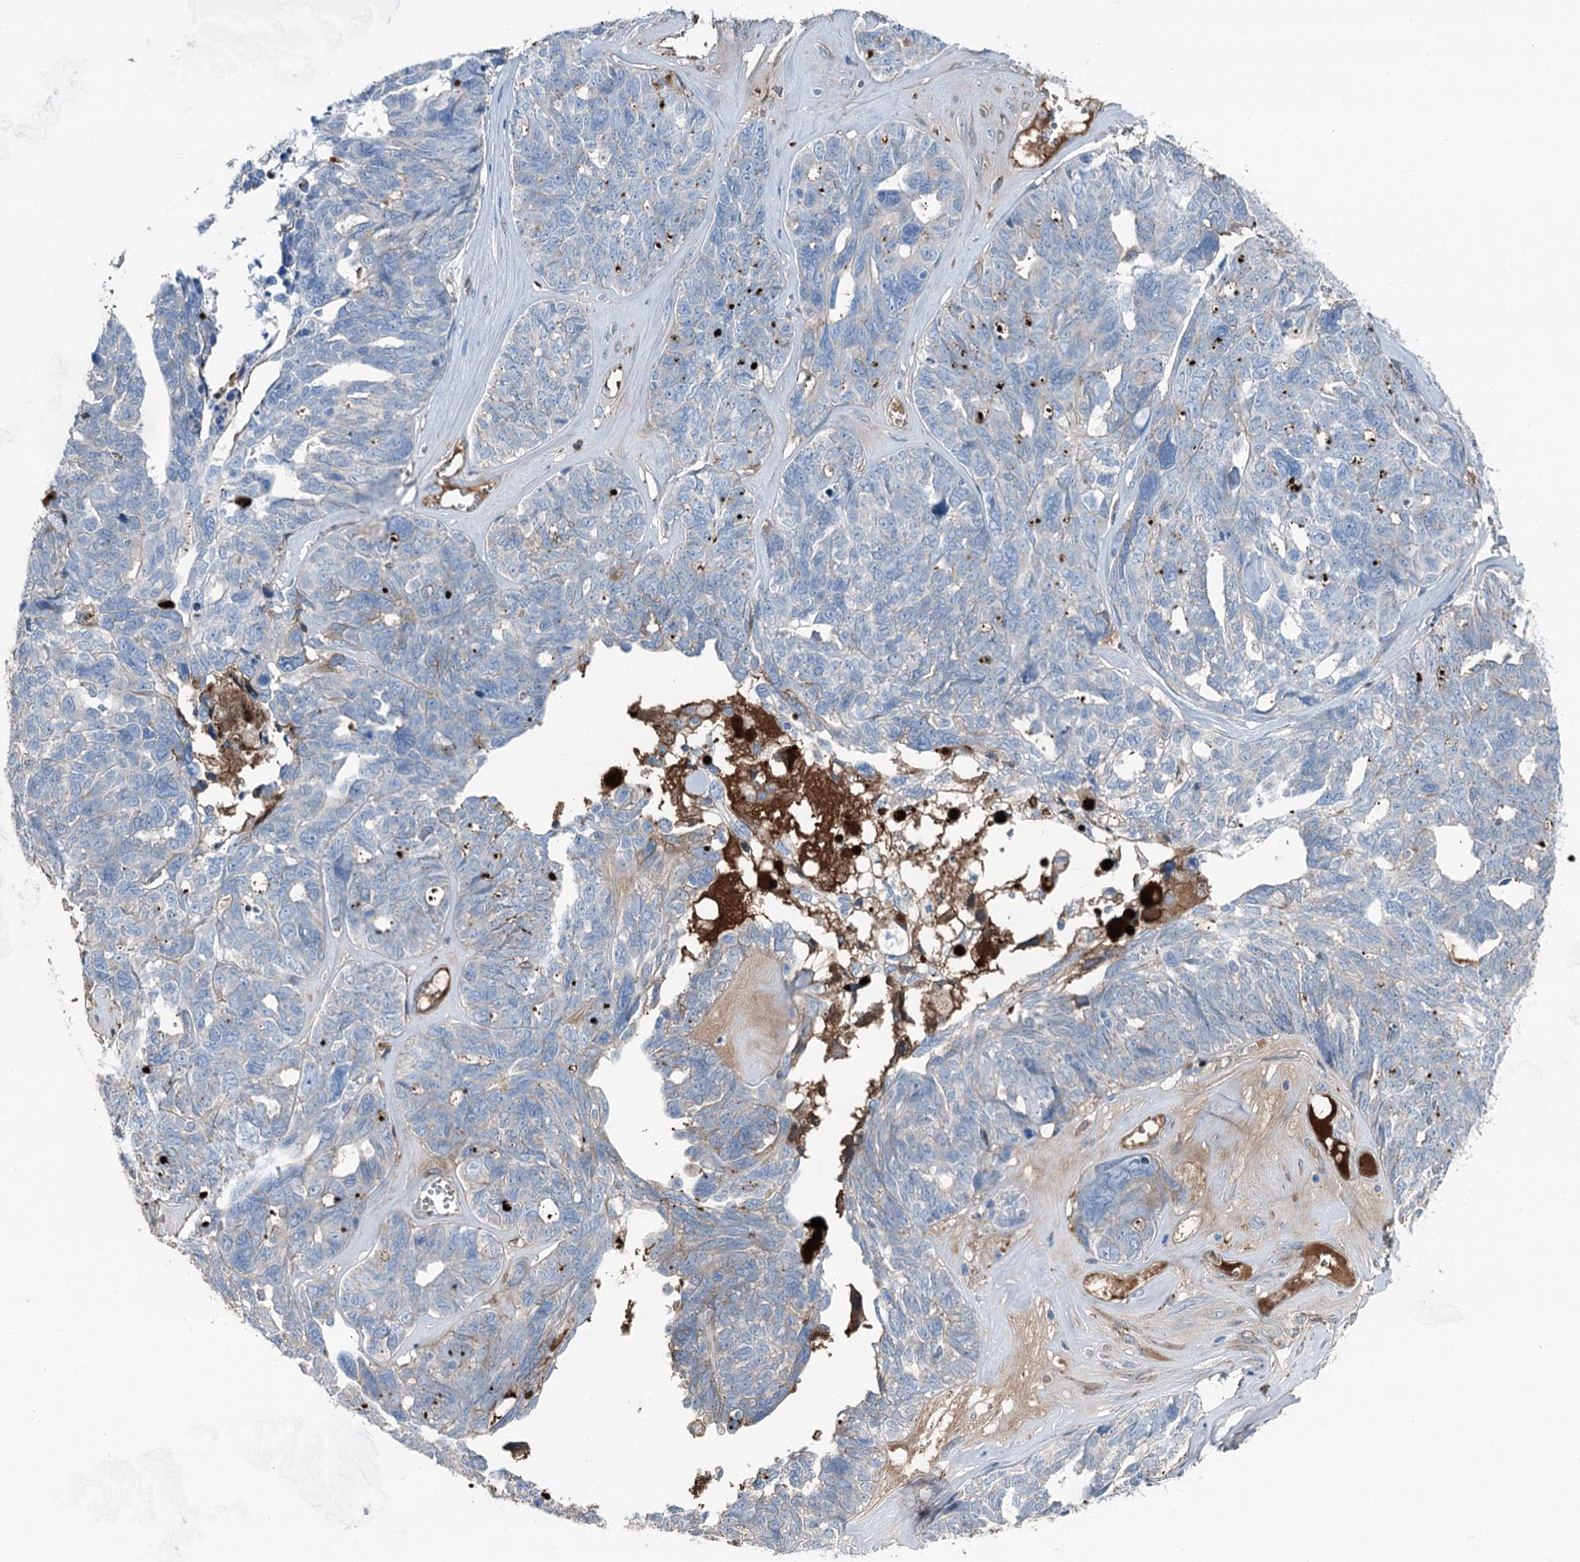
{"staining": {"intensity": "weak", "quantity": "<25%", "location": "cytoplasmic/membranous"}, "tissue": "ovarian cancer", "cell_type": "Tumor cells", "image_type": "cancer", "snomed": [{"axis": "morphology", "description": "Cystadenocarcinoma, serous, NOS"}, {"axis": "topography", "description": "Ovary"}], "caption": "A micrograph of human ovarian cancer is negative for staining in tumor cells.", "gene": "AXL", "patient": {"sex": "female", "age": 79}}